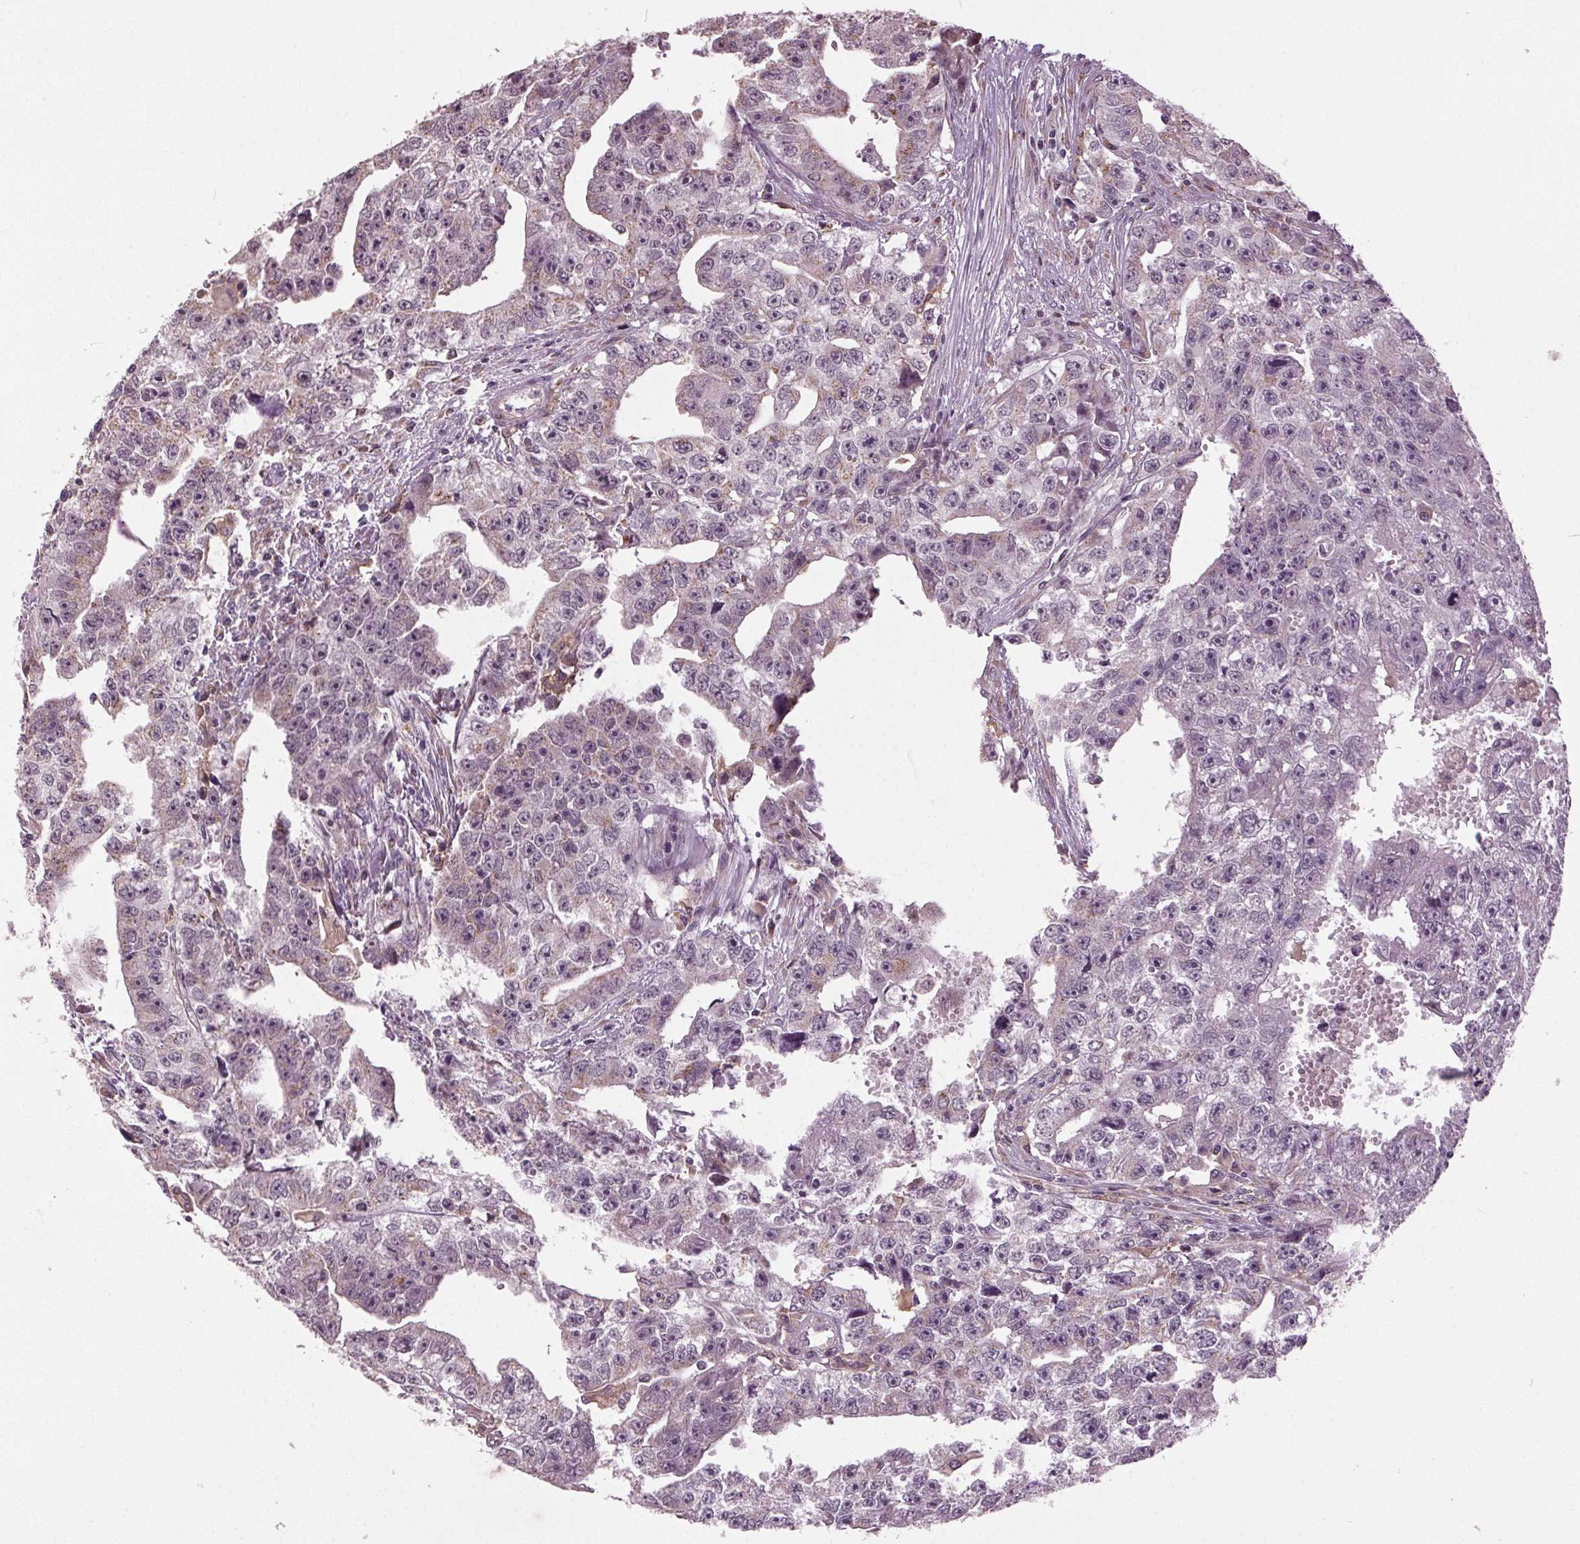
{"staining": {"intensity": "weak", "quantity": "<25%", "location": "cytoplasmic/membranous"}, "tissue": "testis cancer", "cell_type": "Tumor cells", "image_type": "cancer", "snomed": [{"axis": "morphology", "description": "Carcinoma, Embryonal, NOS"}, {"axis": "morphology", "description": "Teratoma, malignant, NOS"}, {"axis": "topography", "description": "Testis"}], "caption": "The image reveals no staining of tumor cells in testis embryonal carcinoma.", "gene": "BSDC1", "patient": {"sex": "male", "age": 24}}